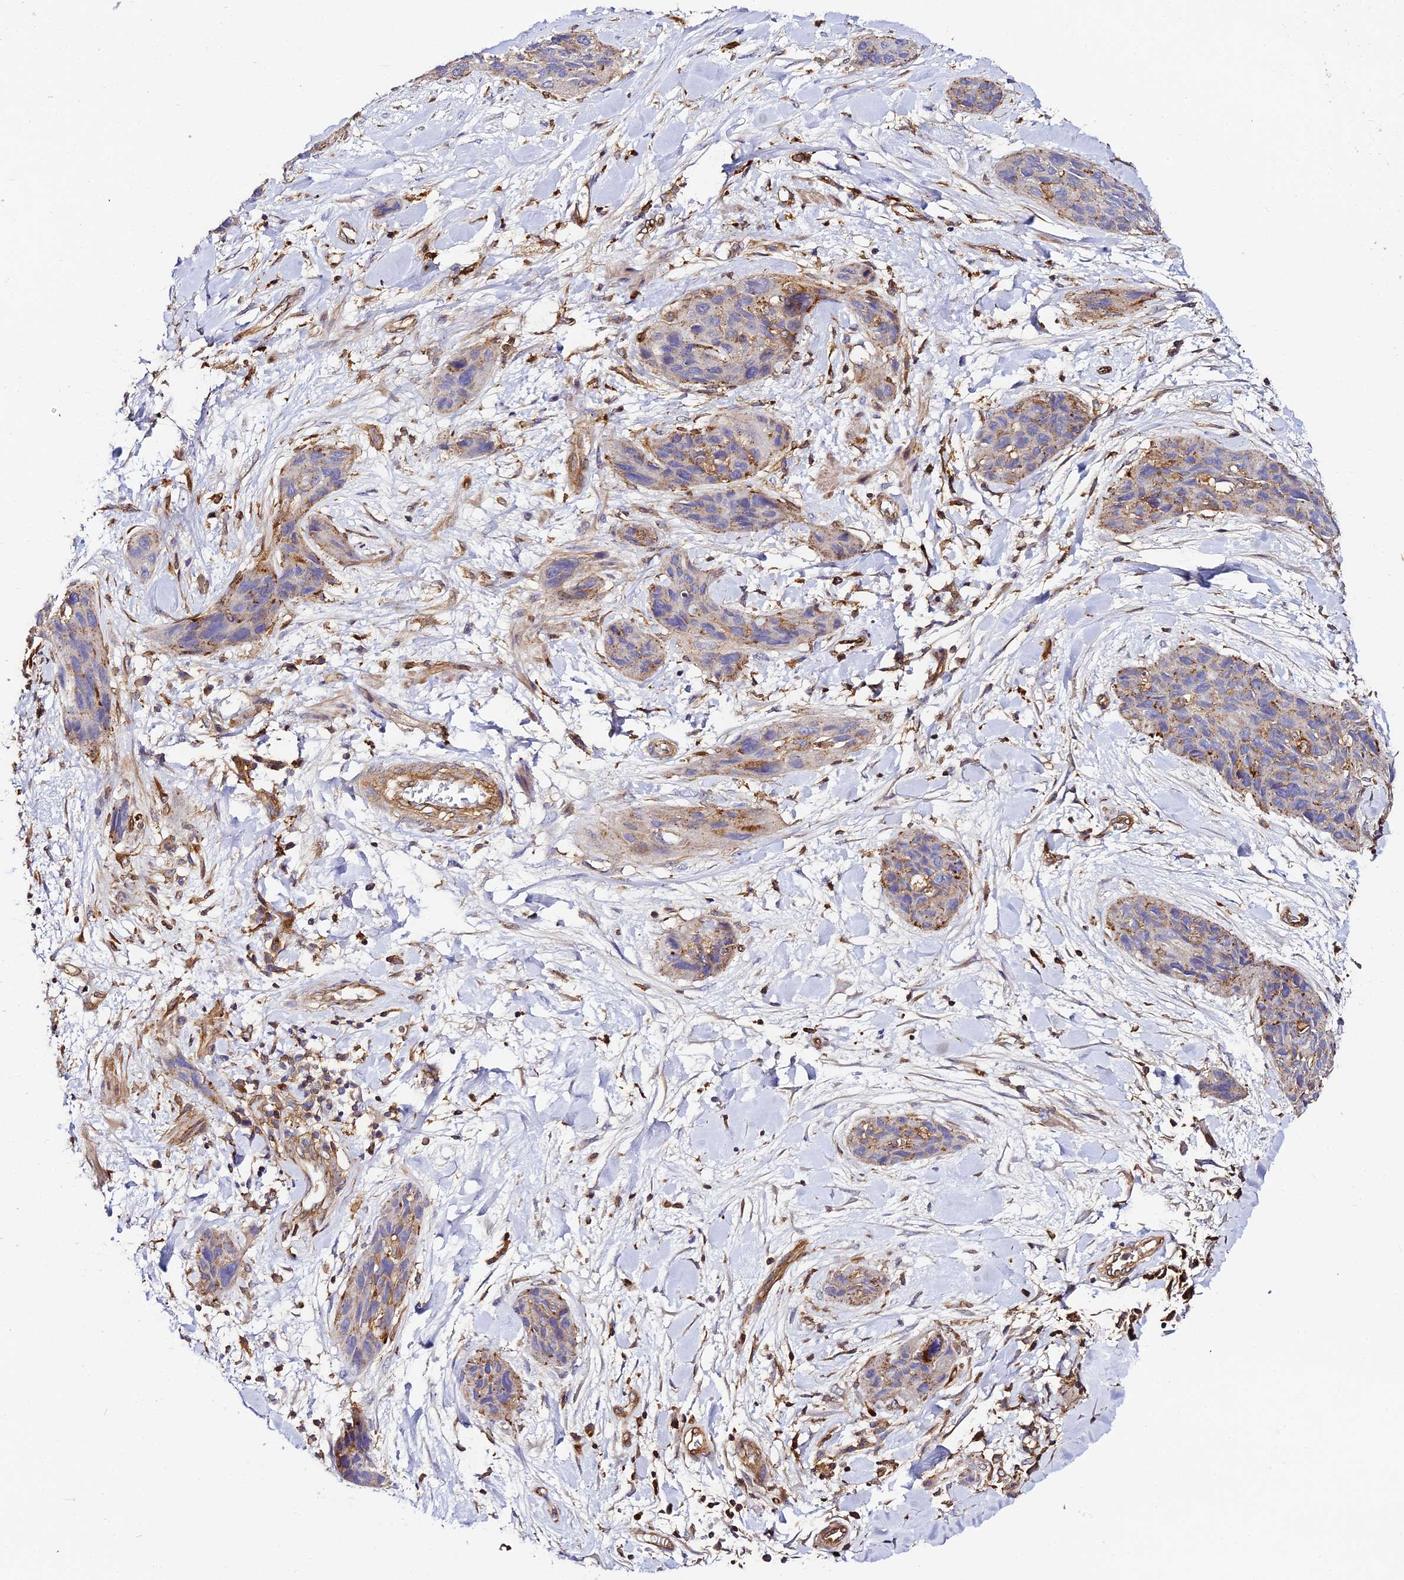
{"staining": {"intensity": "moderate", "quantity": "<25%", "location": "cytoplasmic/membranous"}, "tissue": "lung cancer", "cell_type": "Tumor cells", "image_type": "cancer", "snomed": [{"axis": "morphology", "description": "Squamous cell carcinoma, NOS"}, {"axis": "topography", "description": "Lung"}], "caption": "Human lung cancer (squamous cell carcinoma) stained for a protein (brown) demonstrates moderate cytoplasmic/membranous positive expression in approximately <25% of tumor cells.", "gene": "TRPV2", "patient": {"sex": "female", "age": 70}}